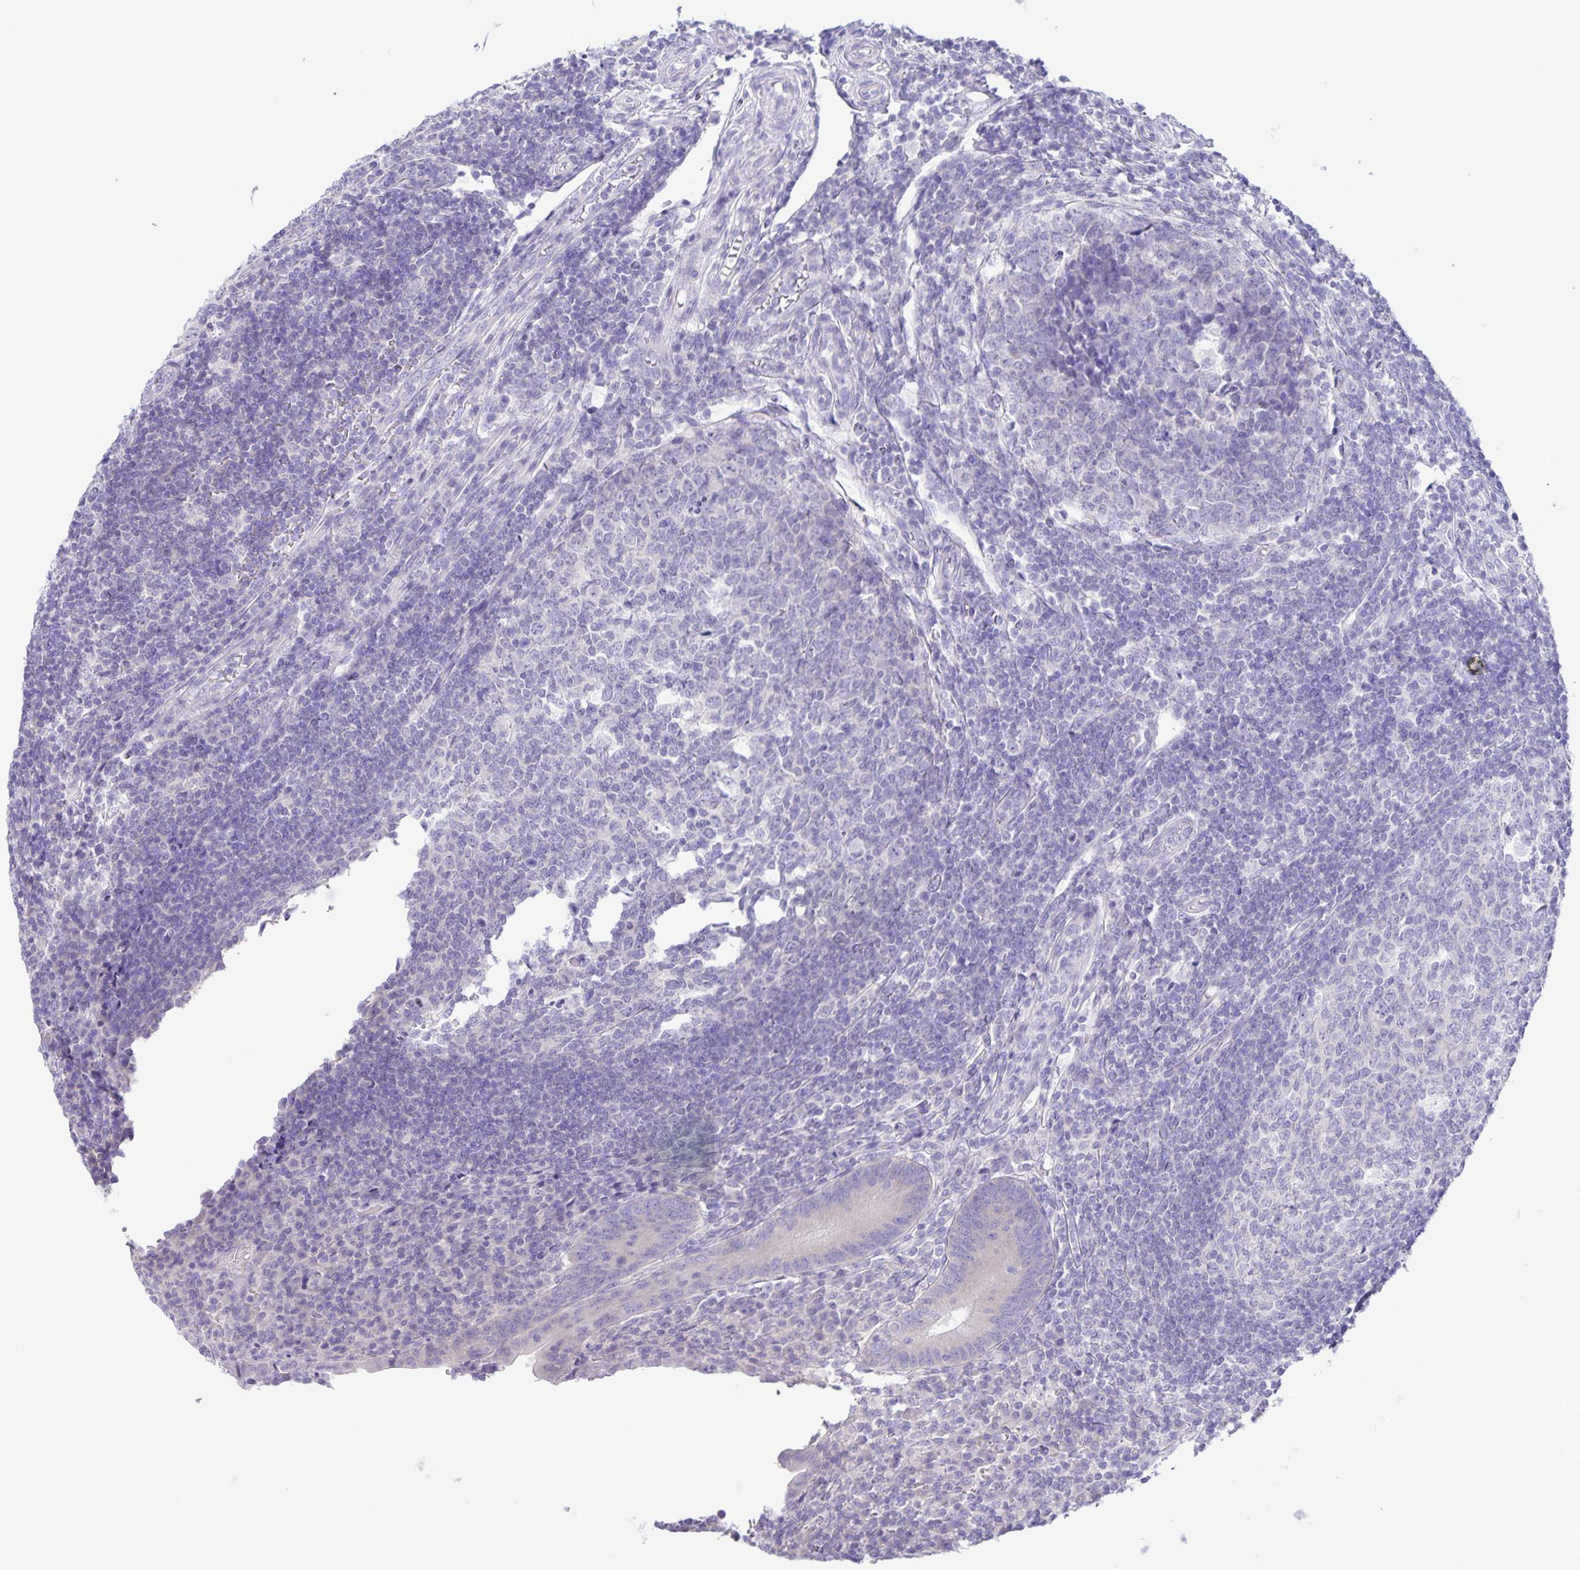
{"staining": {"intensity": "negative", "quantity": "none", "location": "none"}, "tissue": "appendix", "cell_type": "Glandular cells", "image_type": "normal", "snomed": [{"axis": "morphology", "description": "Normal tissue, NOS"}, {"axis": "topography", "description": "Appendix"}], "caption": "Immunohistochemistry (IHC) image of unremarkable appendix: human appendix stained with DAB (3,3'-diaminobenzidine) displays no significant protein positivity in glandular cells.", "gene": "CAPSL", "patient": {"sex": "male", "age": 18}}